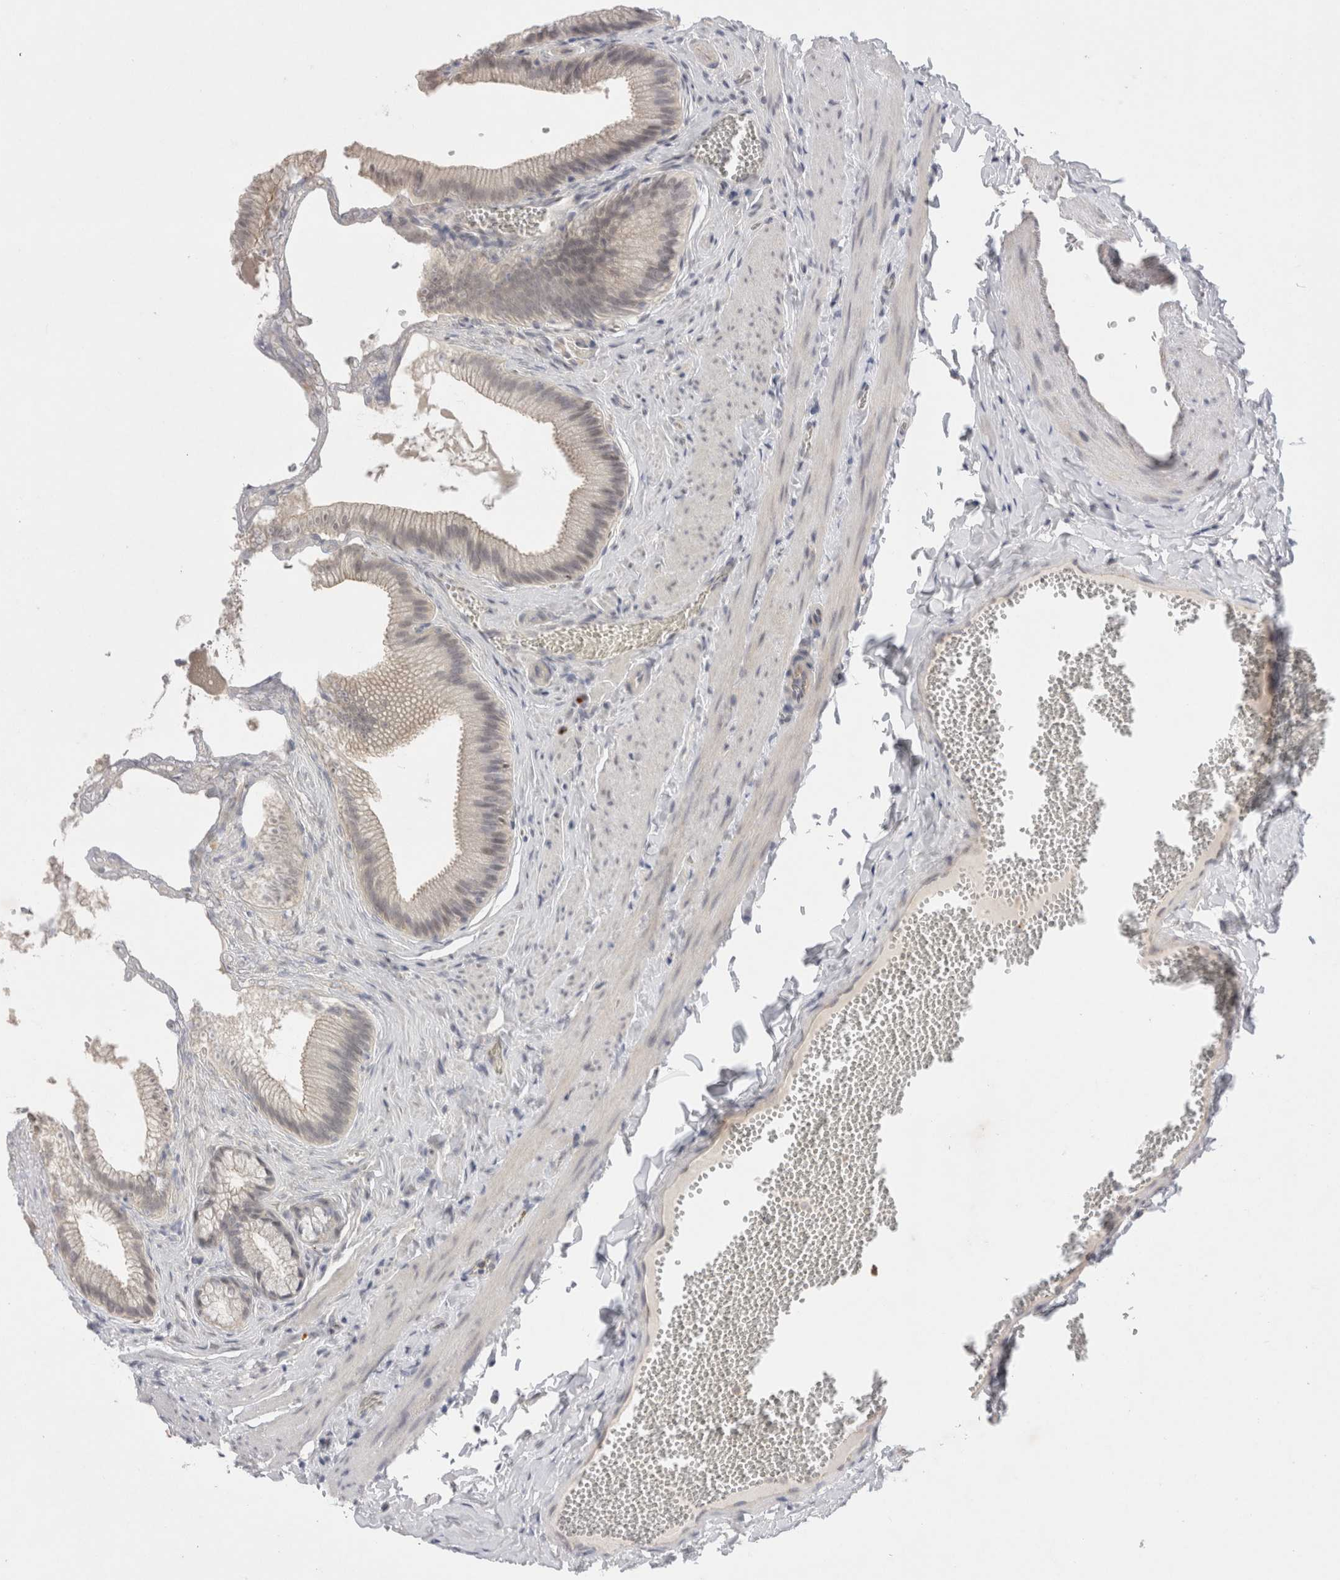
{"staining": {"intensity": "weak", "quantity": "25%-75%", "location": "nuclear"}, "tissue": "gallbladder", "cell_type": "Glandular cells", "image_type": "normal", "snomed": [{"axis": "morphology", "description": "Normal tissue, NOS"}, {"axis": "topography", "description": "Gallbladder"}], "caption": "Glandular cells reveal low levels of weak nuclear staining in approximately 25%-75% of cells in benign gallbladder.", "gene": "BICD2", "patient": {"sex": "male", "age": 38}}